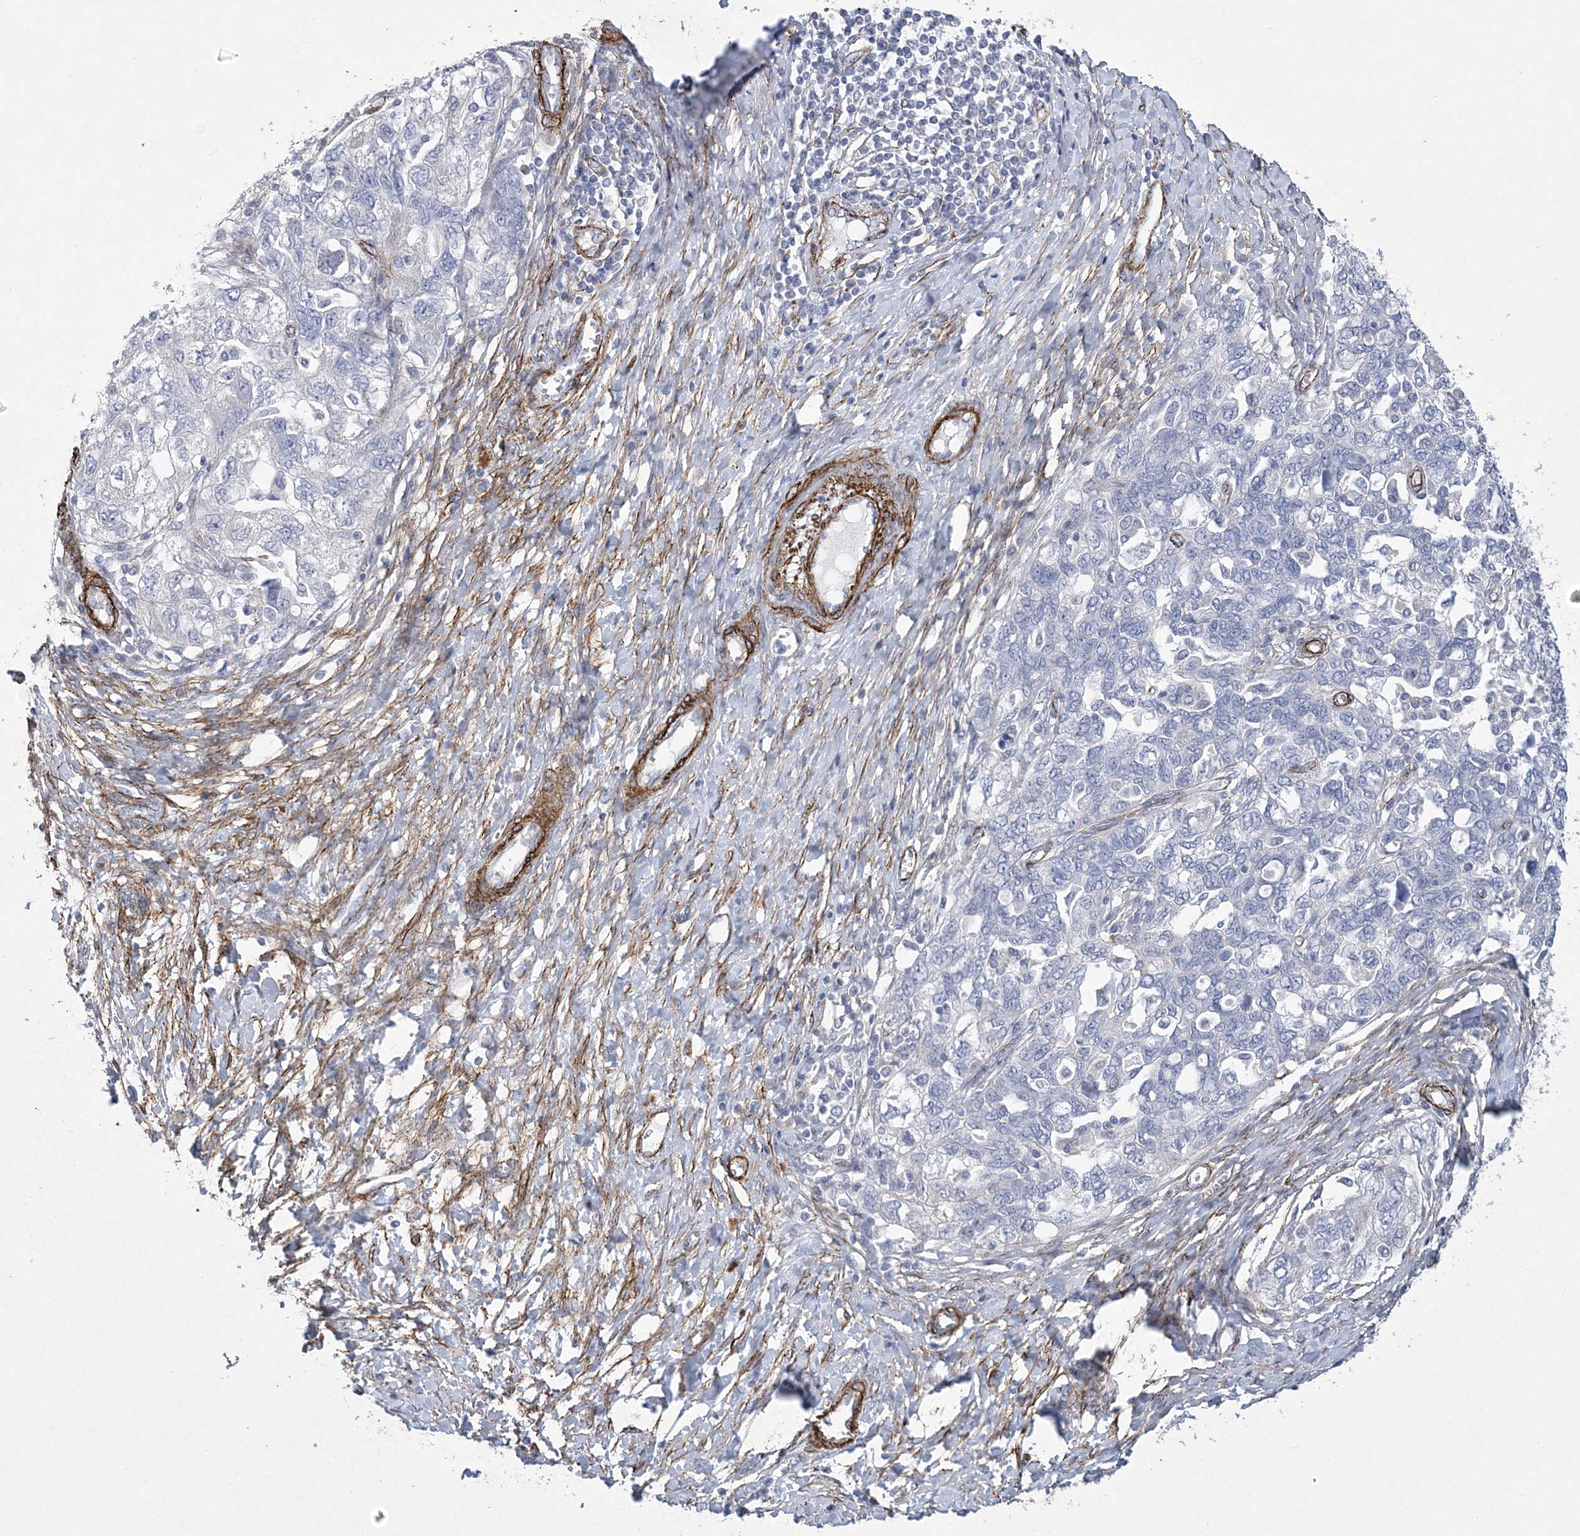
{"staining": {"intensity": "negative", "quantity": "none", "location": "none"}, "tissue": "ovarian cancer", "cell_type": "Tumor cells", "image_type": "cancer", "snomed": [{"axis": "morphology", "description": "Carcinoma, NOS"}, {"axis": "morphology", "description": "Cystadenocarcinoma, serous, NOS"}, {"axis": "topography", "description": "Ovary"}], "caption": "This is an IHC micrograph of ovarian cancer. There is no staining in tumor cells.", "gene": "ARSJ", "patient": {"sex": "female", "age": 69}}